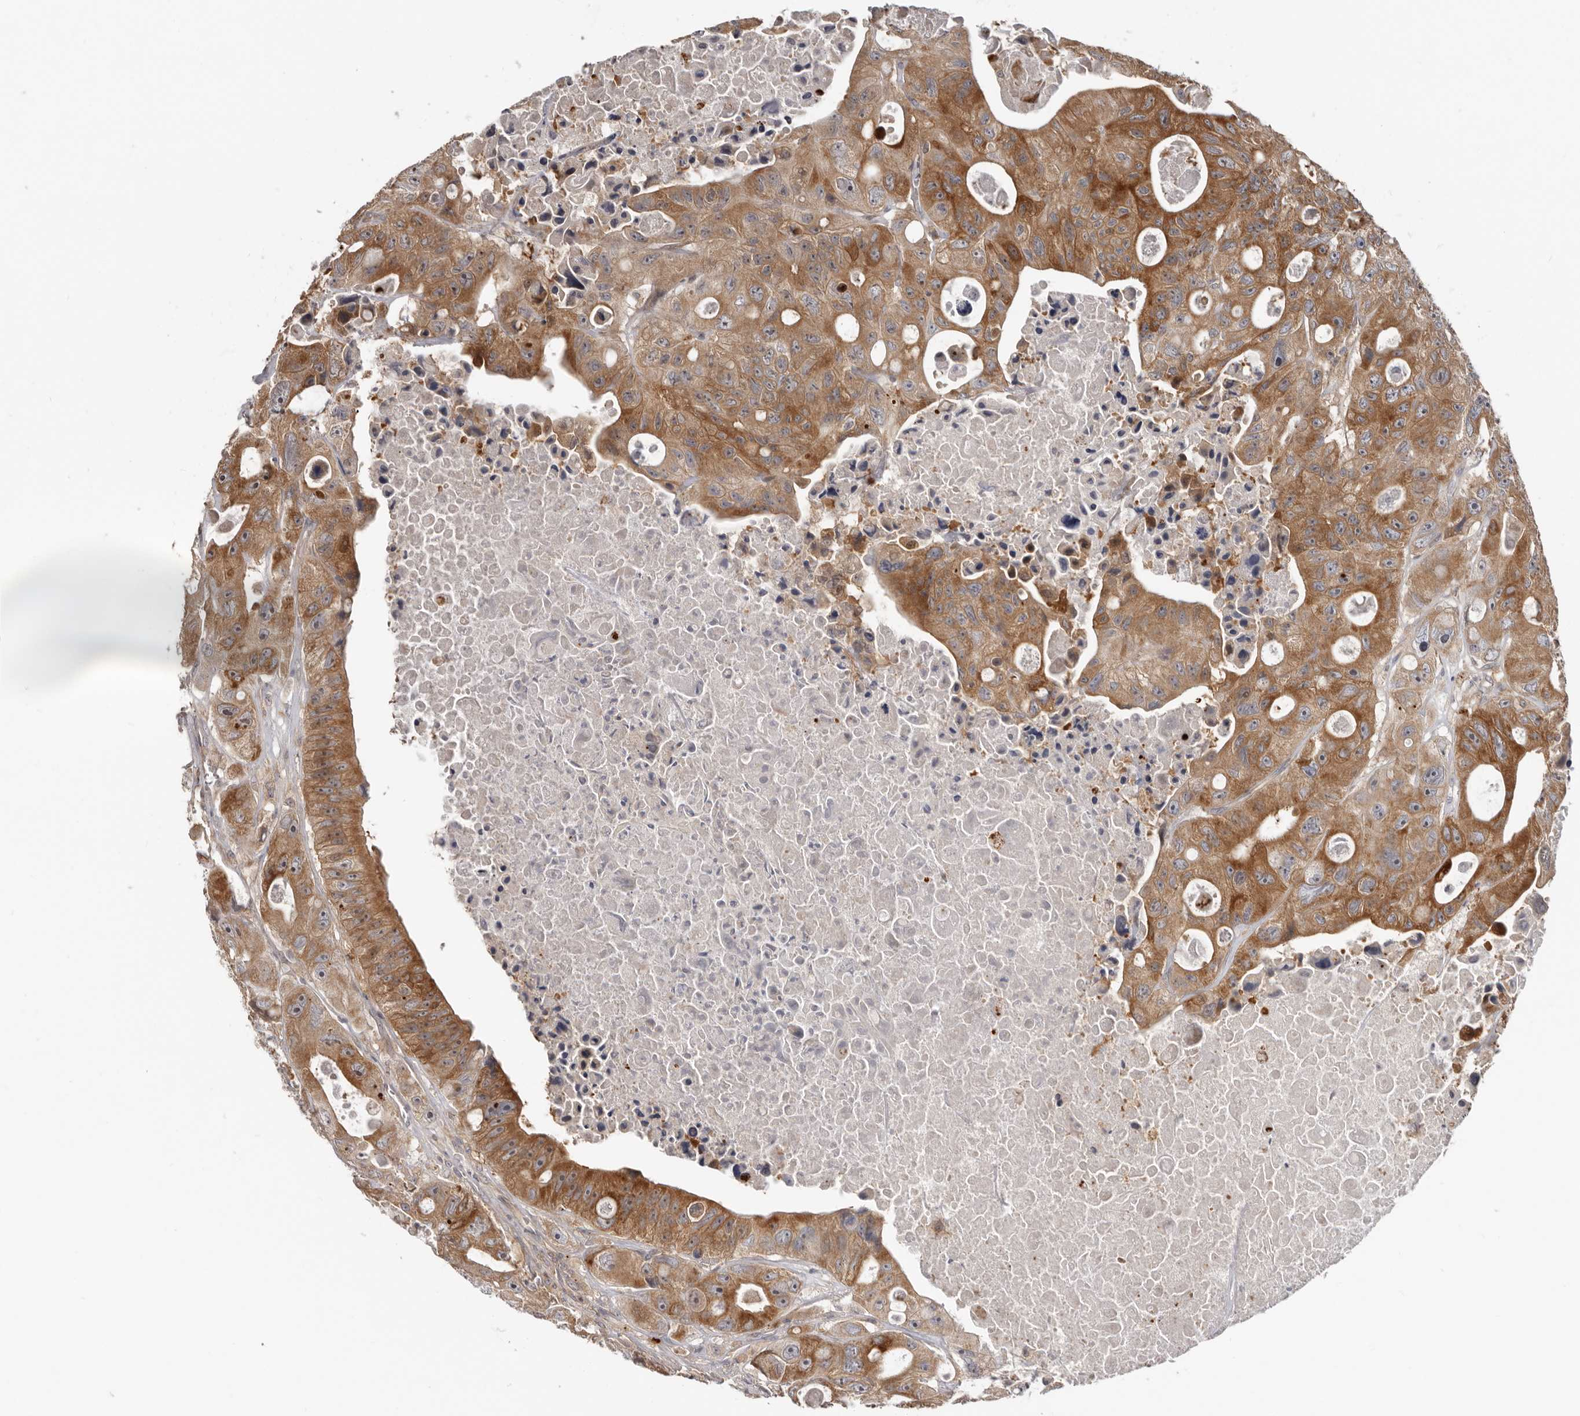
{"staining": {"intensity": "moderate", "quantity": ">75%", "location": "cytoplasmic/membranous"}, "tissue": "colorectal cancer", "cell_type": "Tumor cells", "image_type": "cancer", "snomed": [{"axis": "morphology", "description": "Adenocarcinoma, NOS"}, {"axis": "topography", "description": "Colon"}], "caption": "Colorectal cancer (adenocarcinoma) stained with a protein marker reveals moderate staining in tumor cells.", "gene": "BAD", "patient": {"sex": "female", "age": 46}}